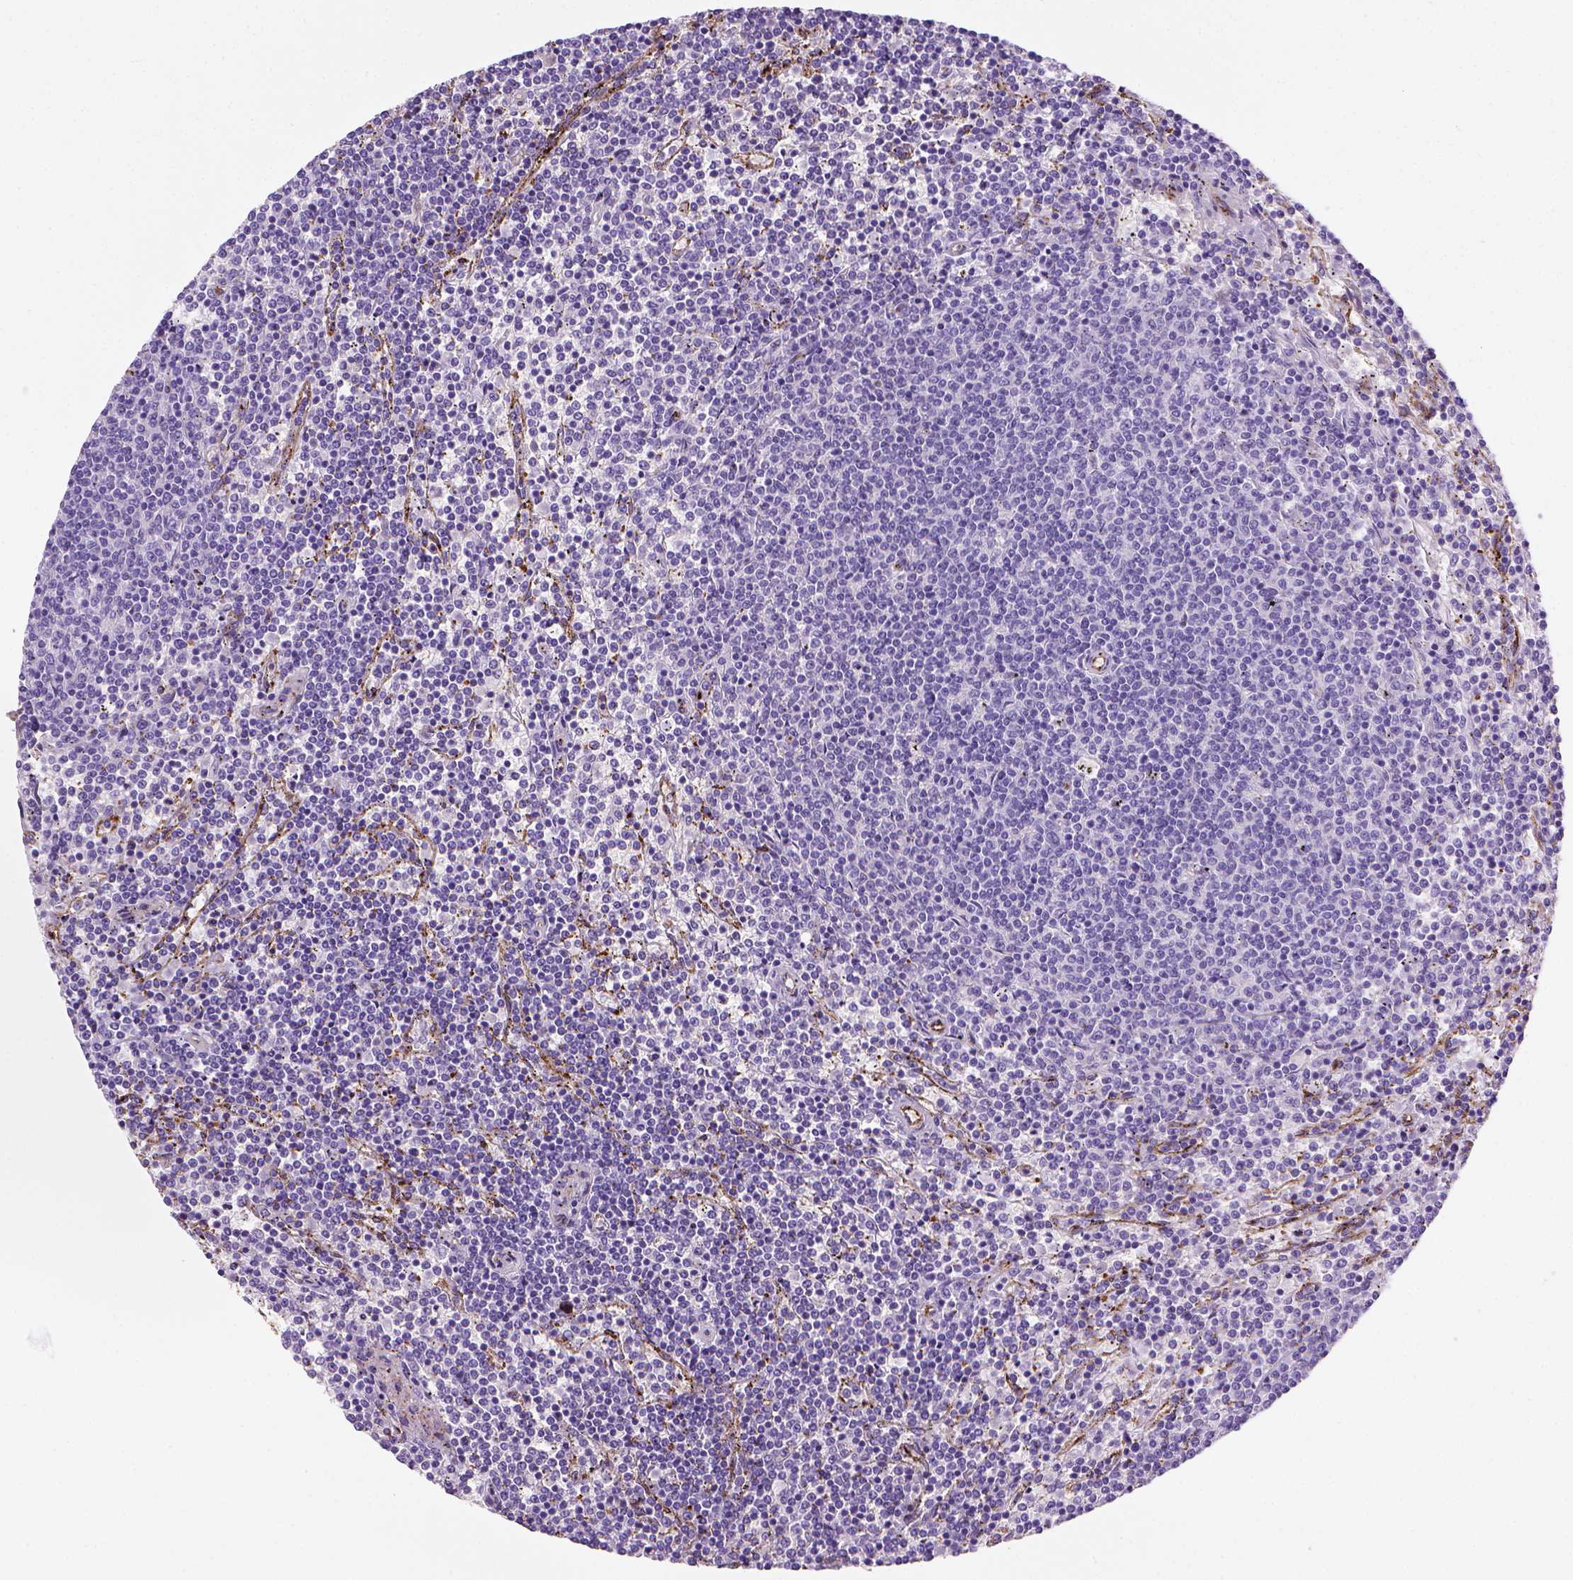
{"staining": {"intensity": "negative", "quantity": "none", "location": "none"}, "tissue": "lymphoma", "cell_type": "Tumor cells", "image_type": "cancer", "snomed": [{"axis": "morphology", "description": "Malignant lymphoma, non-Hodgkin's type, Low grade"}, {"axis": "topography", "description": "Spleen"}], "caption": "Tumor cells show no significant protein staining in lymphoma.", "gene": "VWF", "patient": {"sex": "female", "age": 50}}